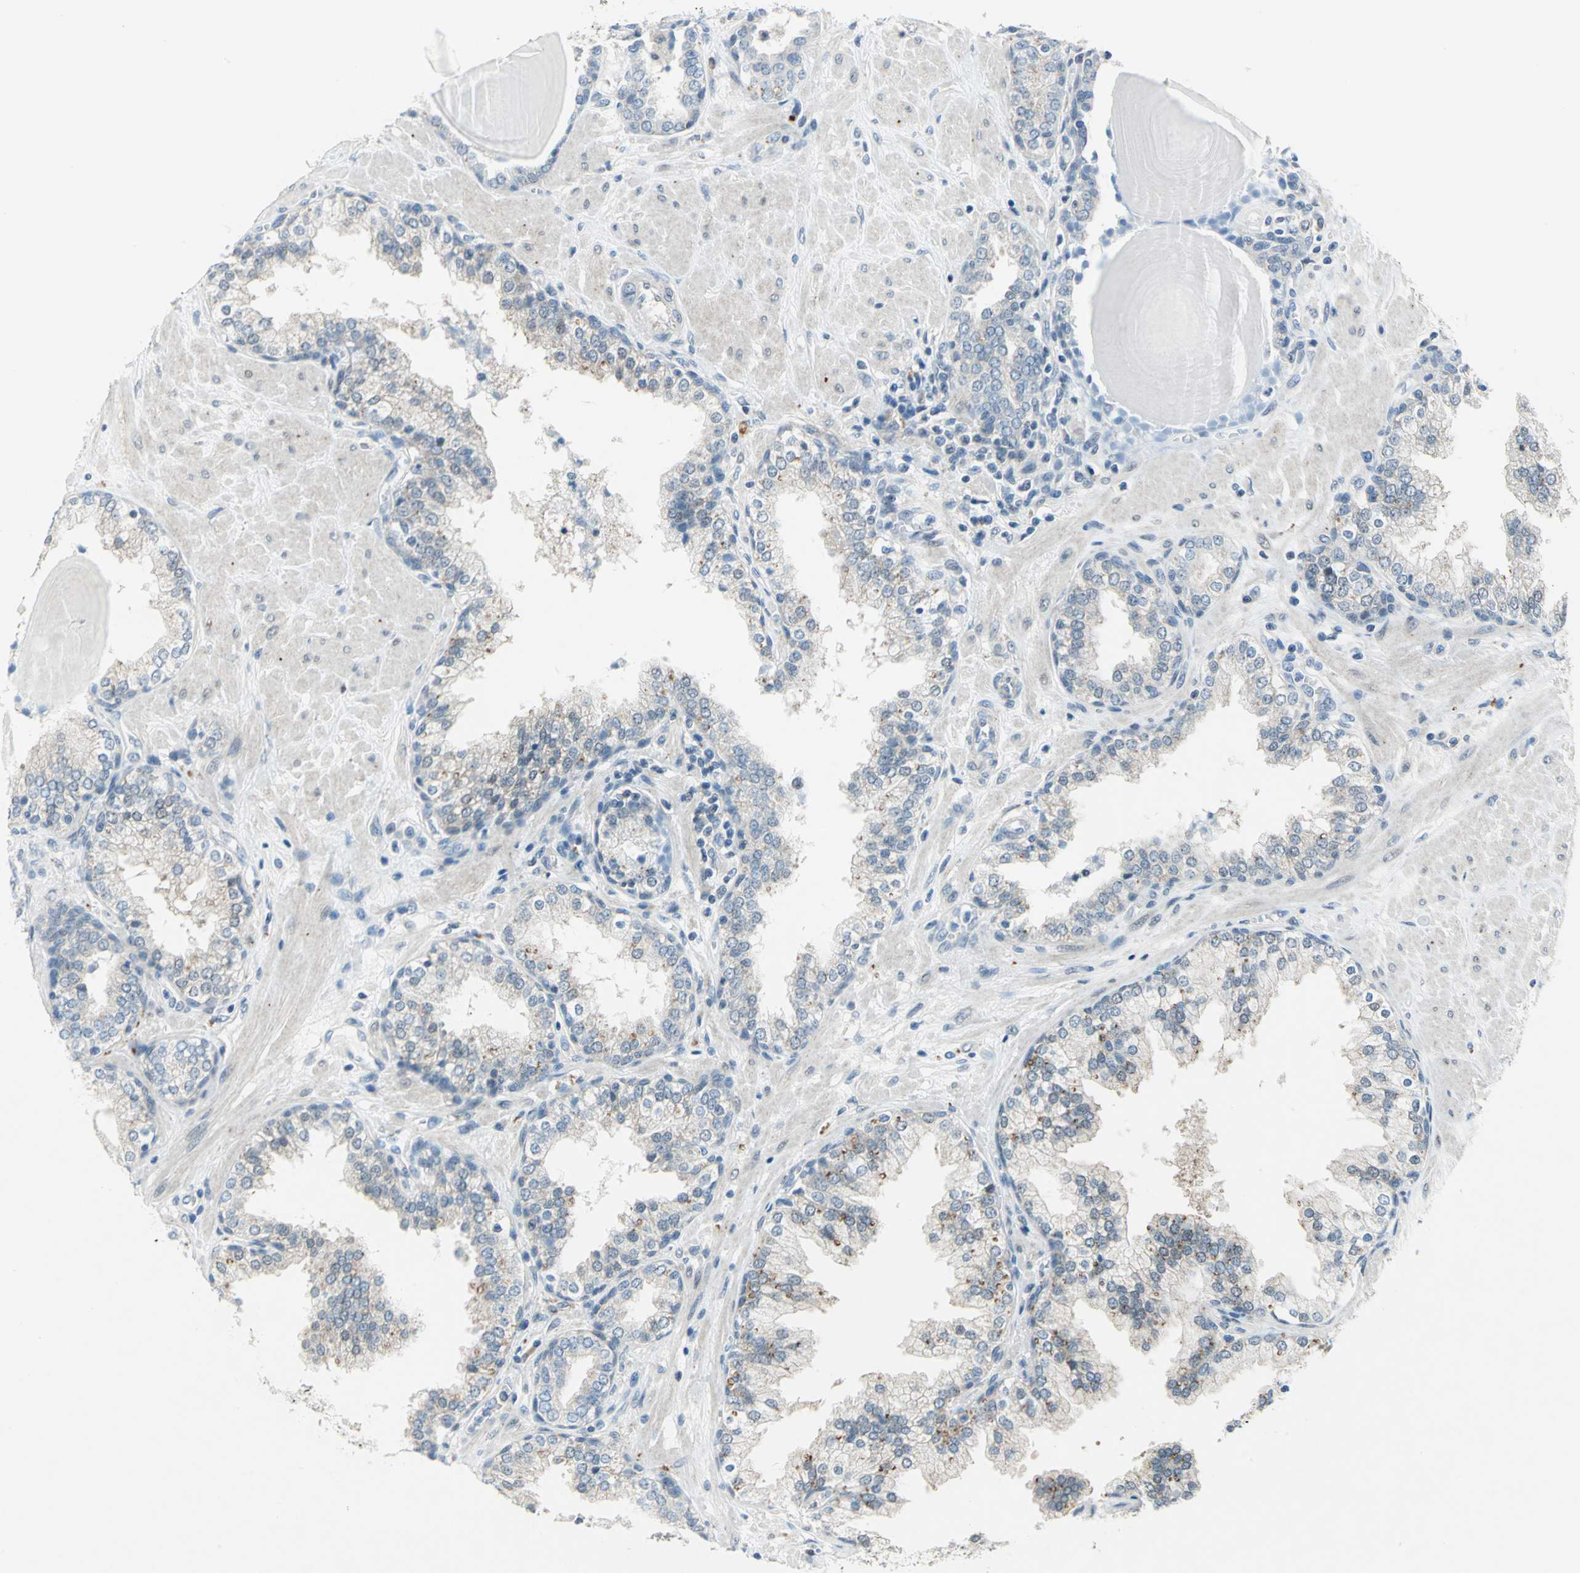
{"staining": {"intensity": "moderate", "quantity": "25%-75%", "location": "nuclear"}, "tissue": "prostate", "cell_type": "Glandular cells", "image_type": "normal", "snomed": [{"axis": "morphology", "description": "Normal tissue, NOS"}, {"axis": "topography", "description": "Prostate"}], "caption": "DAB immunohistochemical staining of benign prostate displays moderate nuclear protein positivity in about 25%-75% of glandular cells.", "gene": "PIN1", "patient": {"sex": "male", "age": 51}}